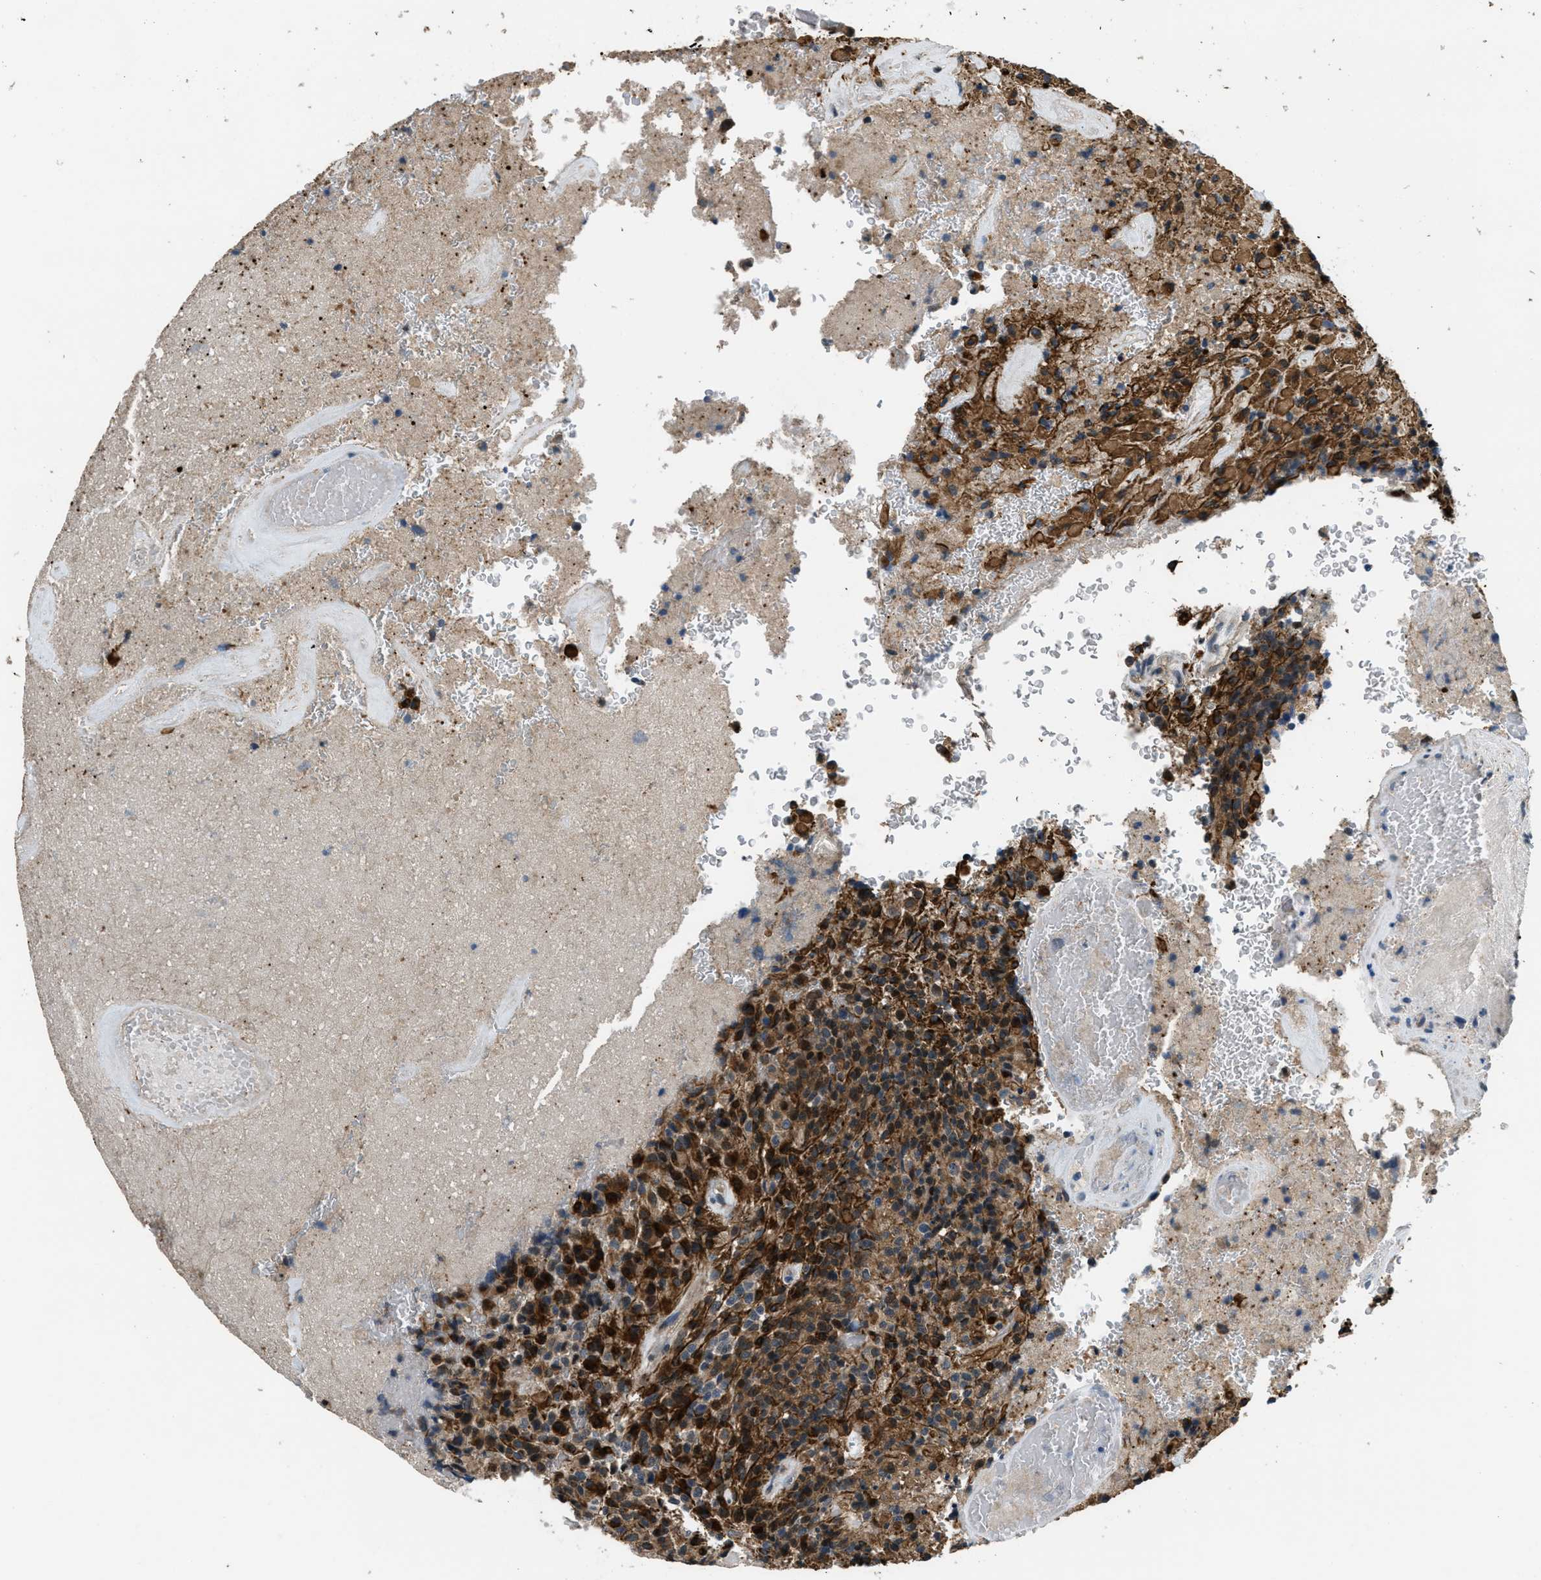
{"staining": {"intensity": "strong", "quantity": ">75%", "location": "cytoplasmic/membranous"}, "tissue": "glioma", "cell_type": "Tumor cells", "image_type": "cancer", "snomed": [{"axis": "morphology", "description": "Glioma, malignant, High grade"}, {"axis": "topography", "description": "Brain"}], "caption": "A photomicrograph of high-grade glioma (malignant) stained for a protein exhibits strong cytoplasmic/membranous brown staining in tumor cells.", "gene": "NAT1", "patient": {"sex": "male", "age": 71}}